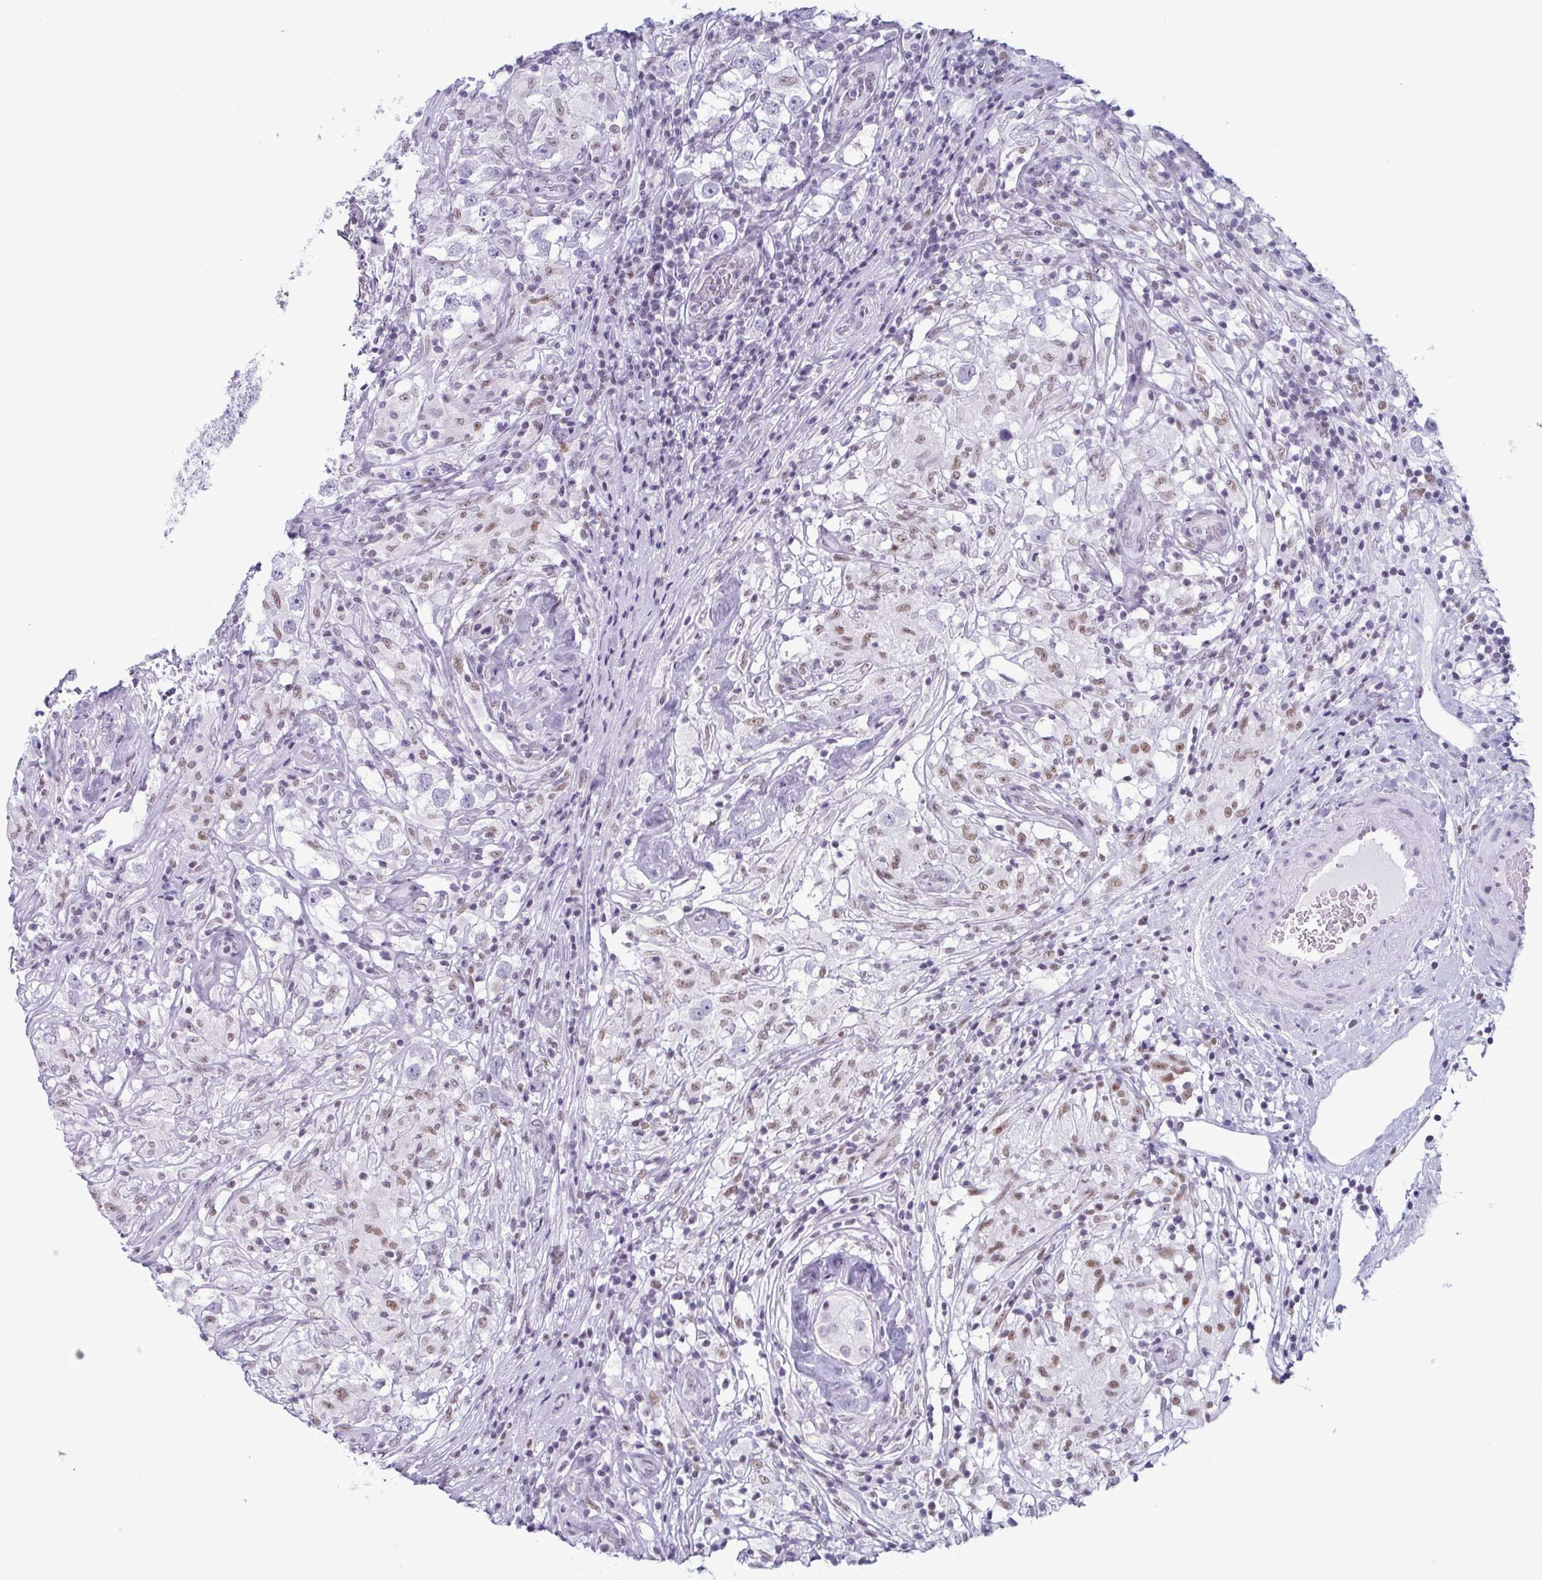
{"staining": {"intensity": "negative", "quantity": "none", "location": "none"}, "tissue": "testis cancer", "cell_type": "Tumor cells", "image_type": "cancer", "snomed": [{"axis": "morphology", "description": "Seminoma, NOS"}, {"axis": "topography", "description": "Testis"}], "caption": "Immunohistochemical staining of testis cancer demonstrates no significant positivity in tumor cells.", "gene": "RBM7", "patient": {"sex": "male", "age": 46}}